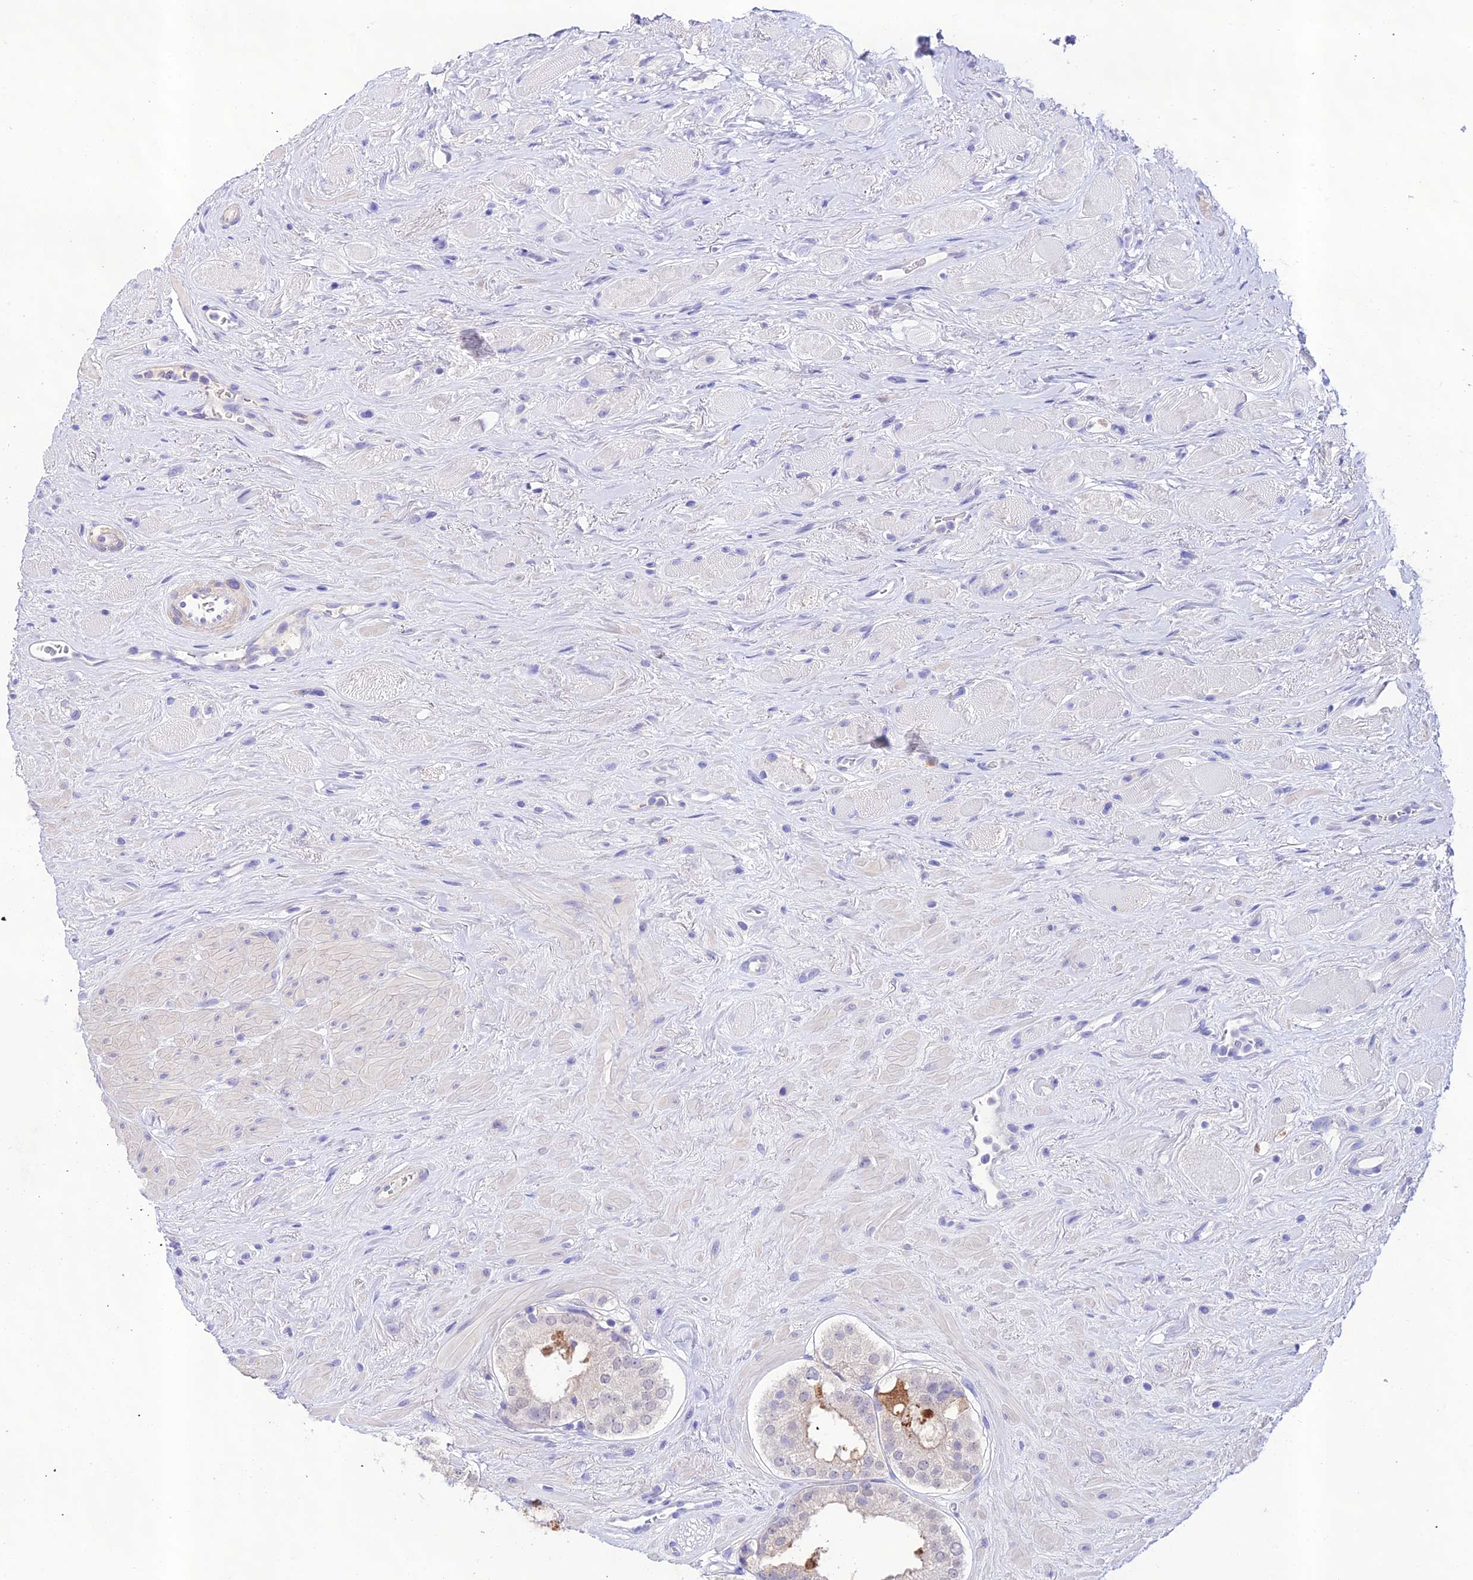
{"staining": {"intensity": "negative", "quantity": "none", "location": "none"}, "tissue": "prostate cancer", "cell_type": "Tumor cells", "image_type": "cancer", "snomed": [{"axis": "morphology", "description": "Adenocarcinoma, High grade"}, {"axis": "topography", "description": "Prostate"}], "caption": "The photomicrograph exhibits no staining of tumor cells in prostate cancer (adenocarcinoma (high-grade)). (DAB immunohistochemistry with hematoxylin counter stain).", "gene": "NLRP6", "patient": {"sex": "male", "age": 65}}